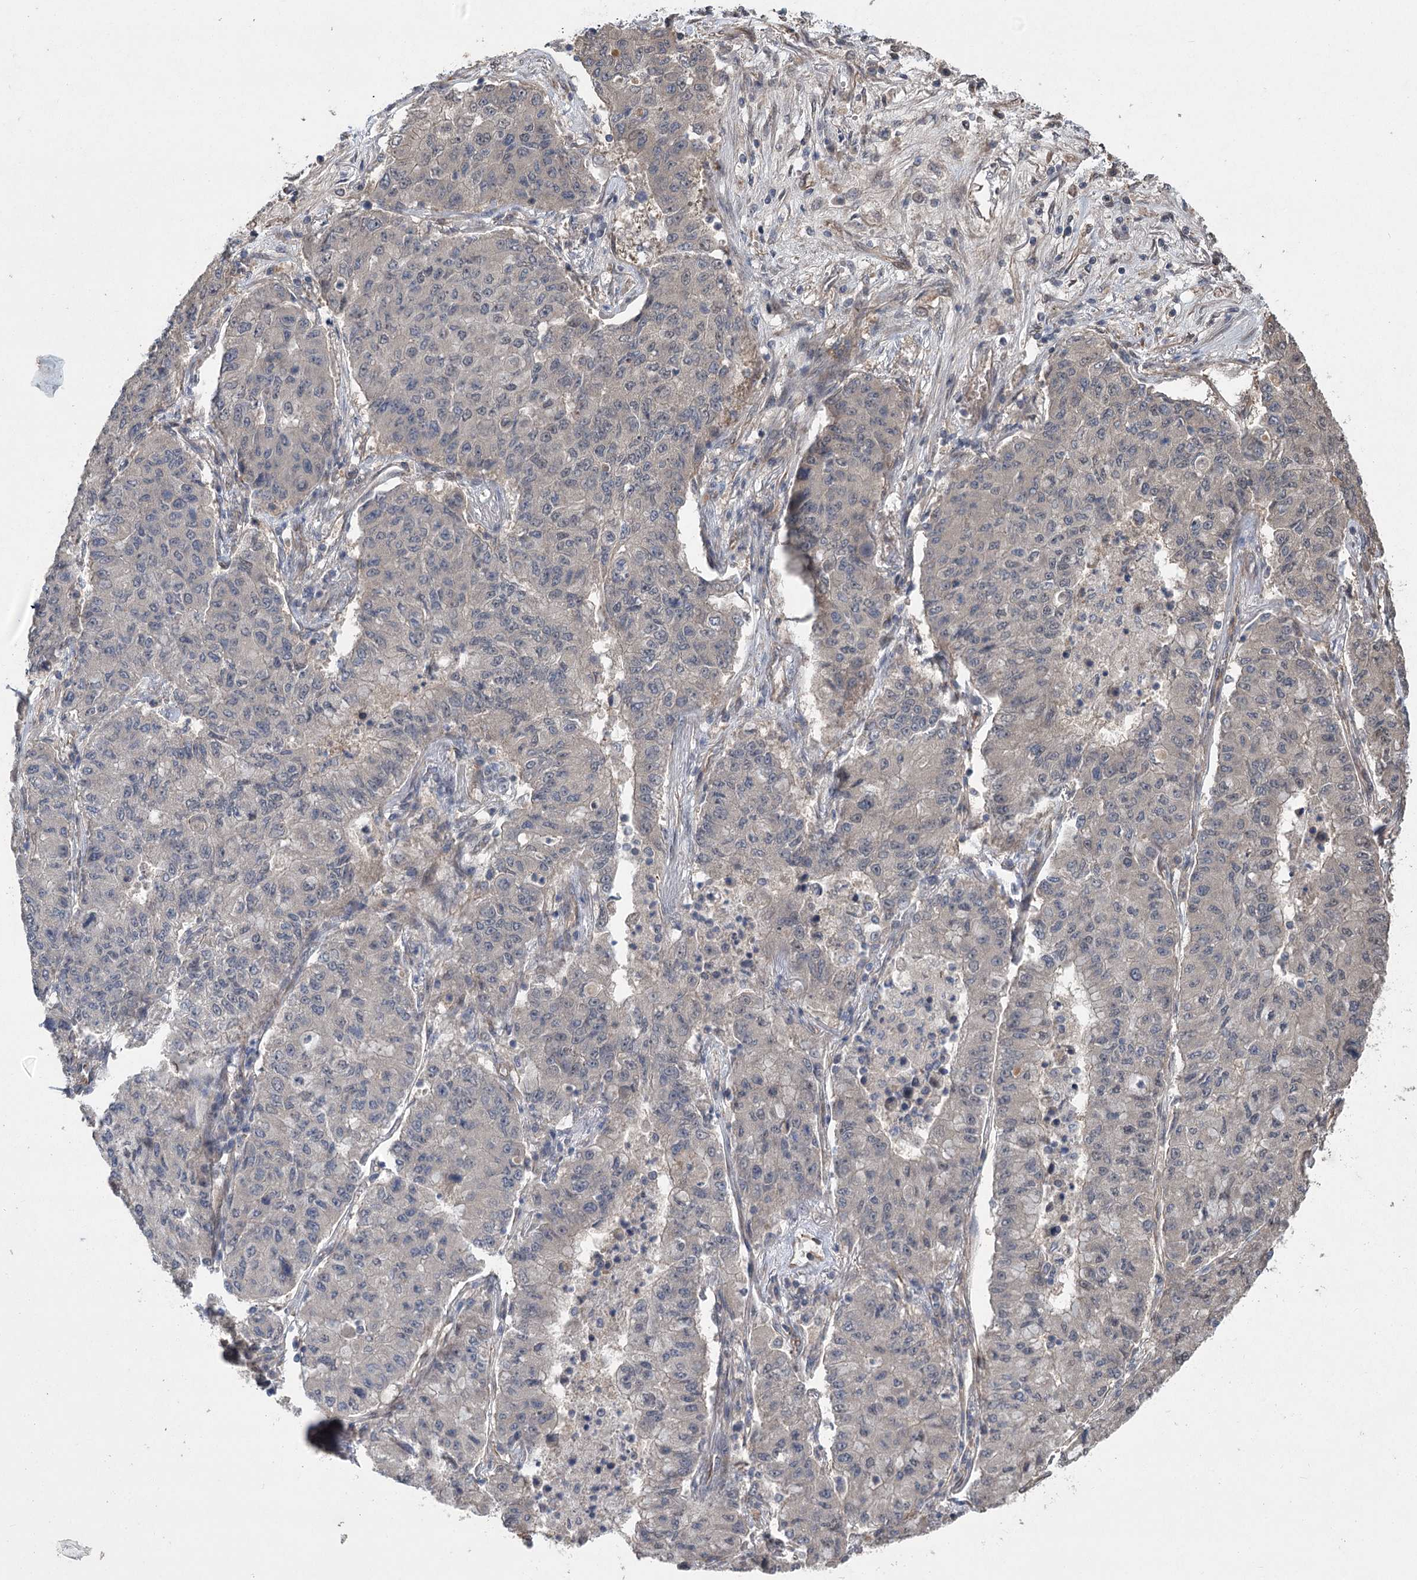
{"staining": {"intensity": "negative", "quantity": "none", "location": "none"}, "tissue": "lung cancer", "cell_type": "Tumor cells", "image_type": "cancer", "snomed": [{"axis": "morphology", "description": "Squamous cell carcinoma, NOS"}, {"axis": "topography", "description": "Lung"}], "caption": "A photomicrograph of squamous cell carcinoma (lung) stained for a protein demonstrates no brown staining in tumor cells.", "gene": "RWDD4", "patient": {"sex": "male", "age": 74}}